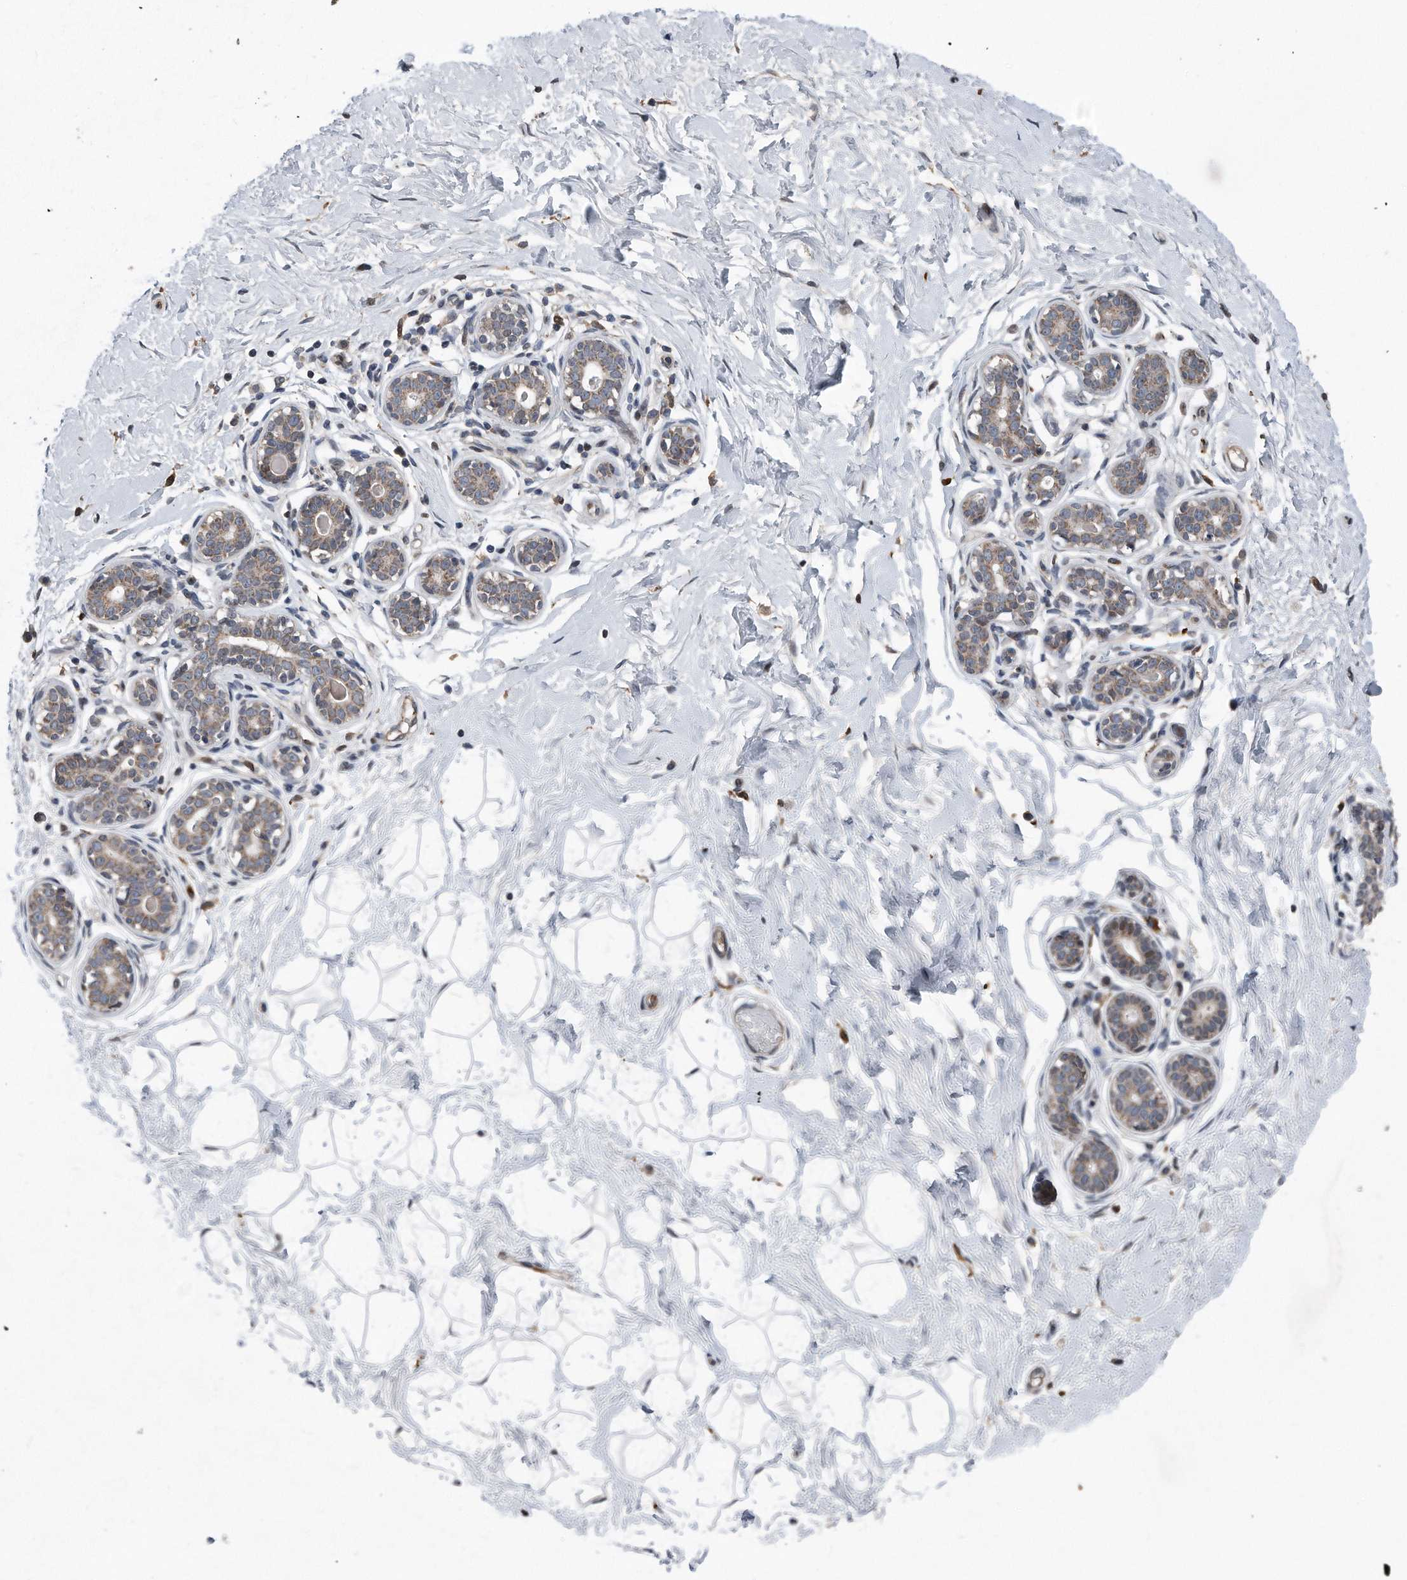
{"staining": {"intensity": "negative", "quantity": "none", "location": "none"}, "tissue": "breast", "cell_type": "Adipocytes", "image_type": "normal", "snomed": [{"axis": "morphology", "description": "Normal tissue, NOS"}, {"axis": "morphology", "description": "Adenoma, NOS"}, {"axis": "topography", "description": "Breast"}], "caption": "Photomicrograph shows no significant protein staining in adipocytes of benign breast. (DAB immunohistochemistry, high magnification).", "gene": "DST", "patient": {"sex": "female", "age": 23}}